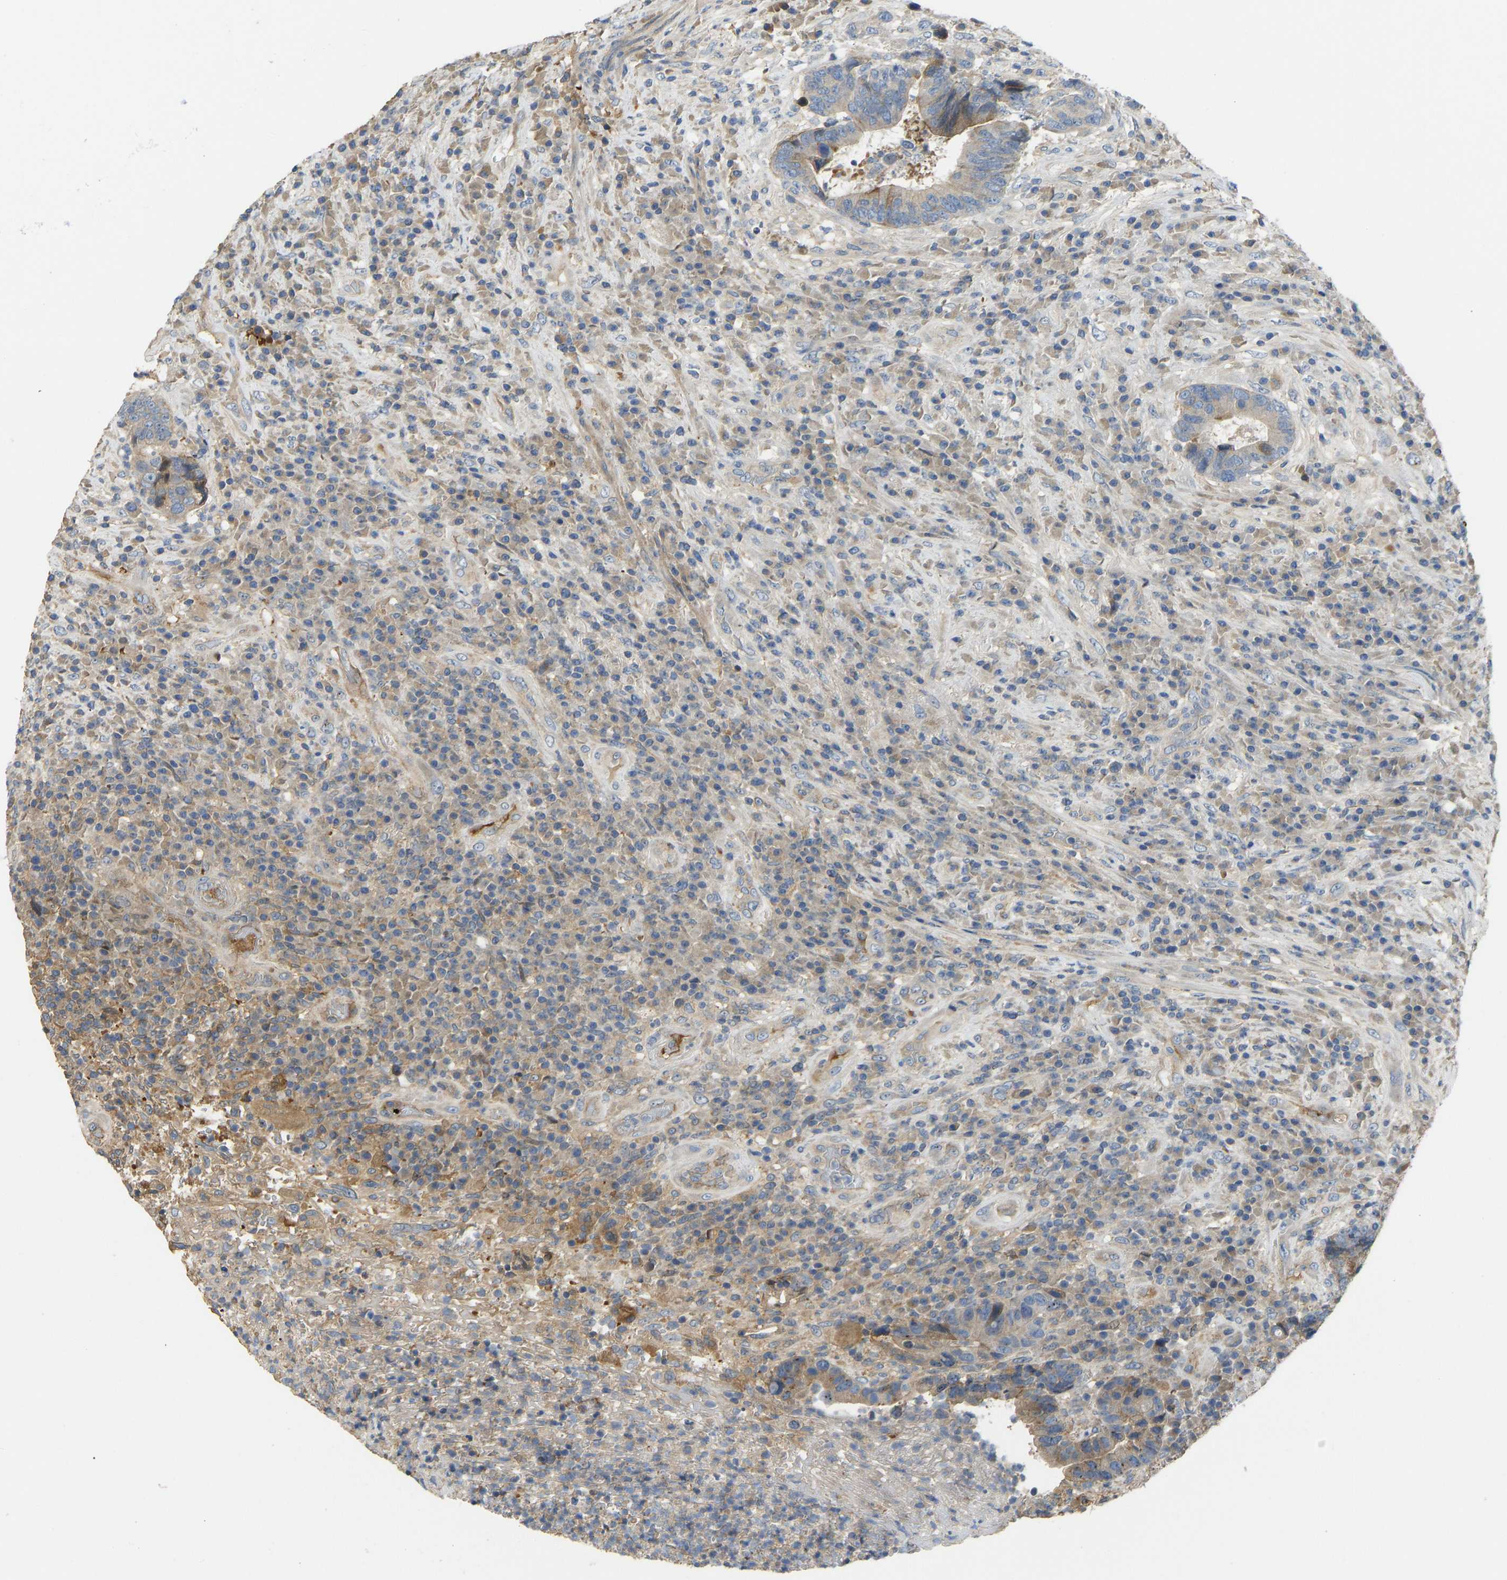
{"staining": {"intensity": "moderate", "quantity": ">75%", "location": "cytoplasmic/membranous"}, "tissue": "colorectal cancer", "cell_type": "Tumor cells", "image_type": "cancer", "snomed": [{"axis": "morphology", "description": "Adenocarcinoma, NOS"}, {"axis": "topography", "description": "Rectum"}], "caption": "Immunohistochemistry (IHC) of human adenocarcinoma (colorectal) reveals medium levels of moderate cytoplasmic/membranous staining in about >75% of tumor cells. Ihc stains the protein of interest in brown and the nuclei are stained blue.", "gene": "VCPKMT", "patient": {"sex": "female", "age": 89}}